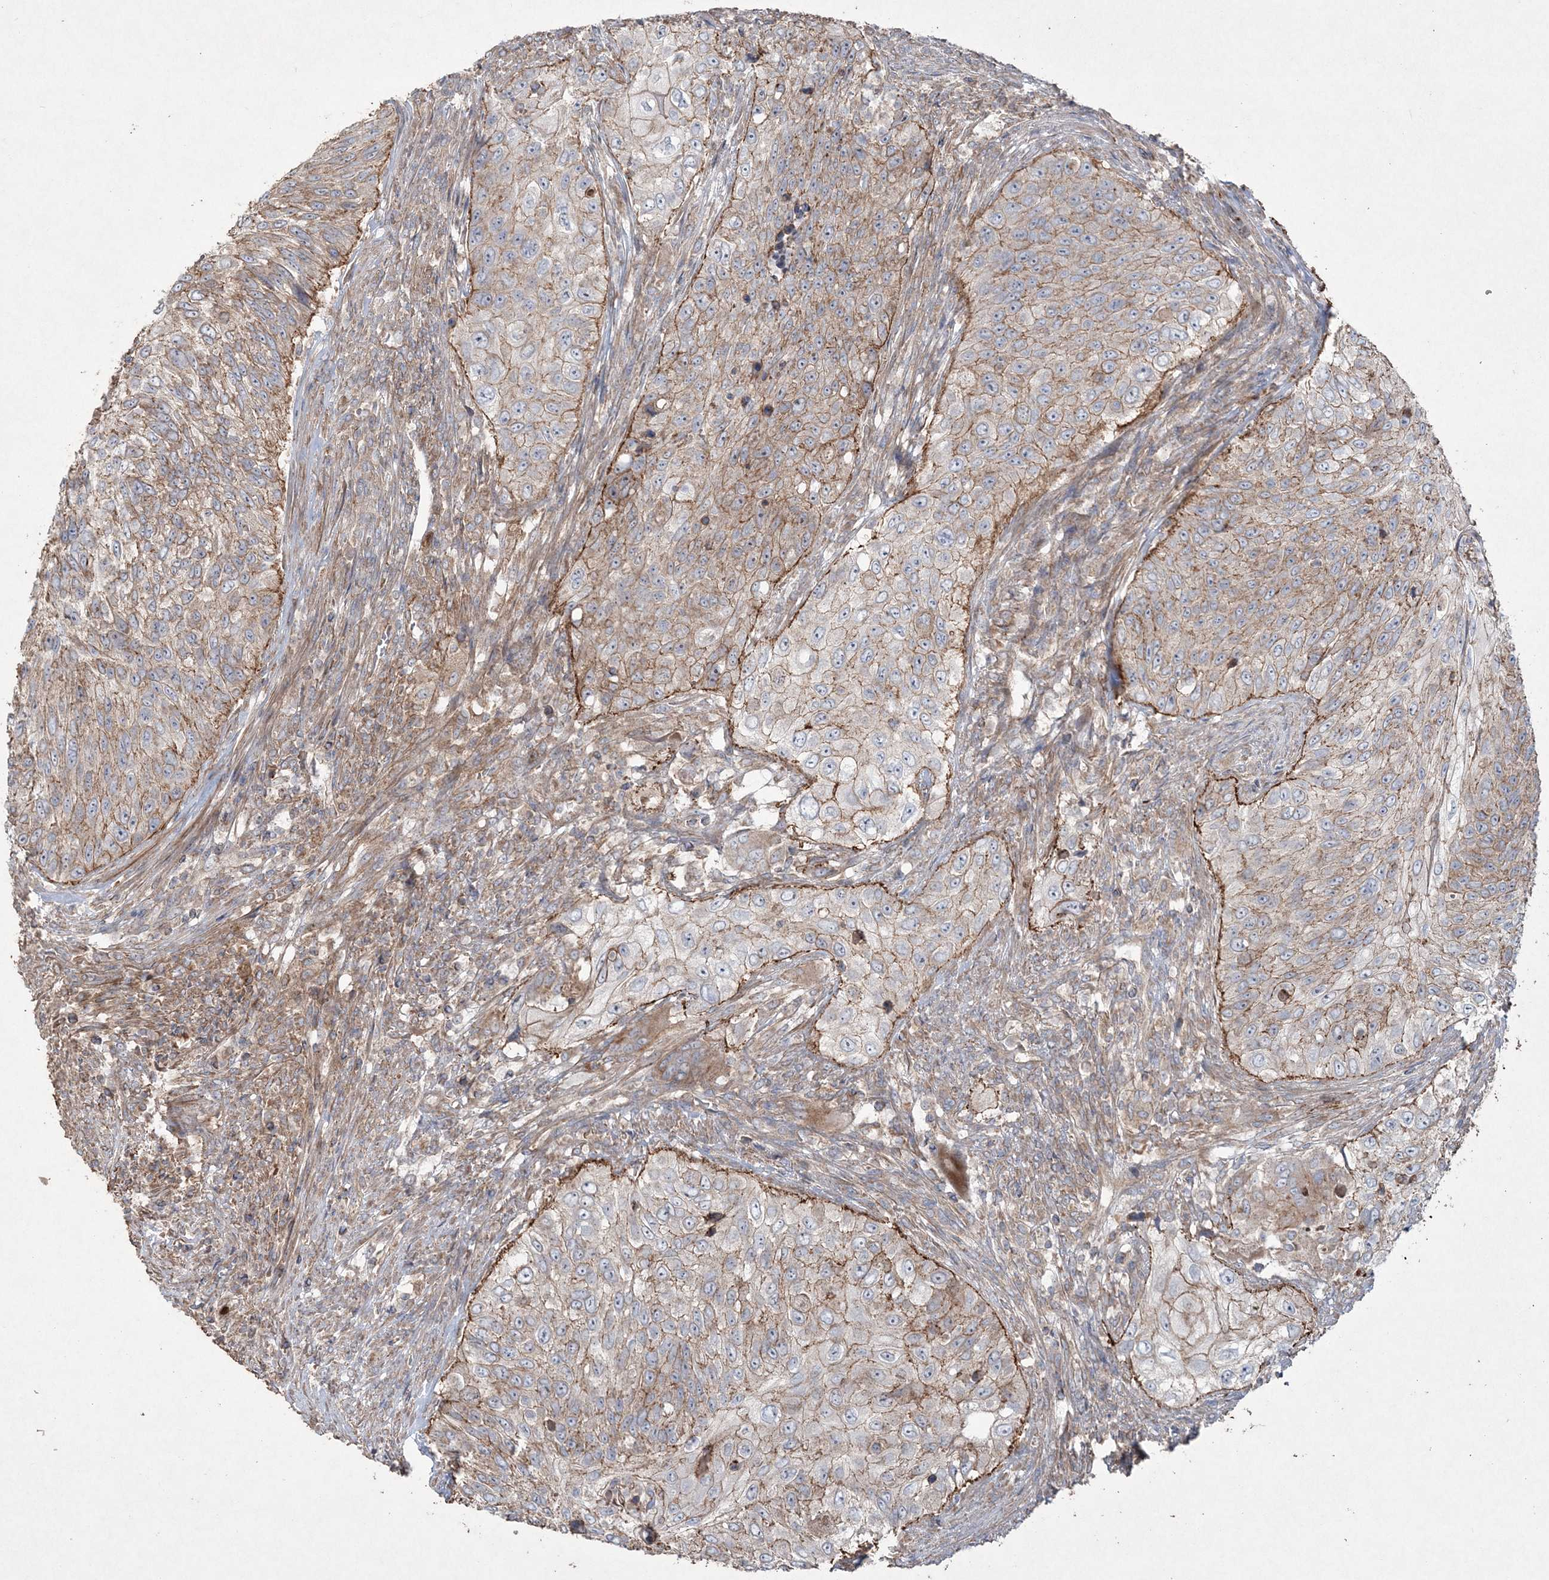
{"staining": {"intensity": "moderate", "quantity": ">75%", "location": "cytoplasmic/membranous"}, "tissue": "urothelial cancer", "cell_type": "Tumor cells", "image_type": "cancer", "snomed": [{"axis": "morphology", "description": "Urothelial carcinoma, High grade"}, {"axis": "topography", "description": "Urinary bladder"}], "caption": "There is medium levels of moderate cytoplasmic/membranous staining in tumor cells of urothelial cancer, as demonstrated by immunohistochemical staining (brown color).", "gene": "TTC7A", "patient": {"sex": "female", "age": 60}}